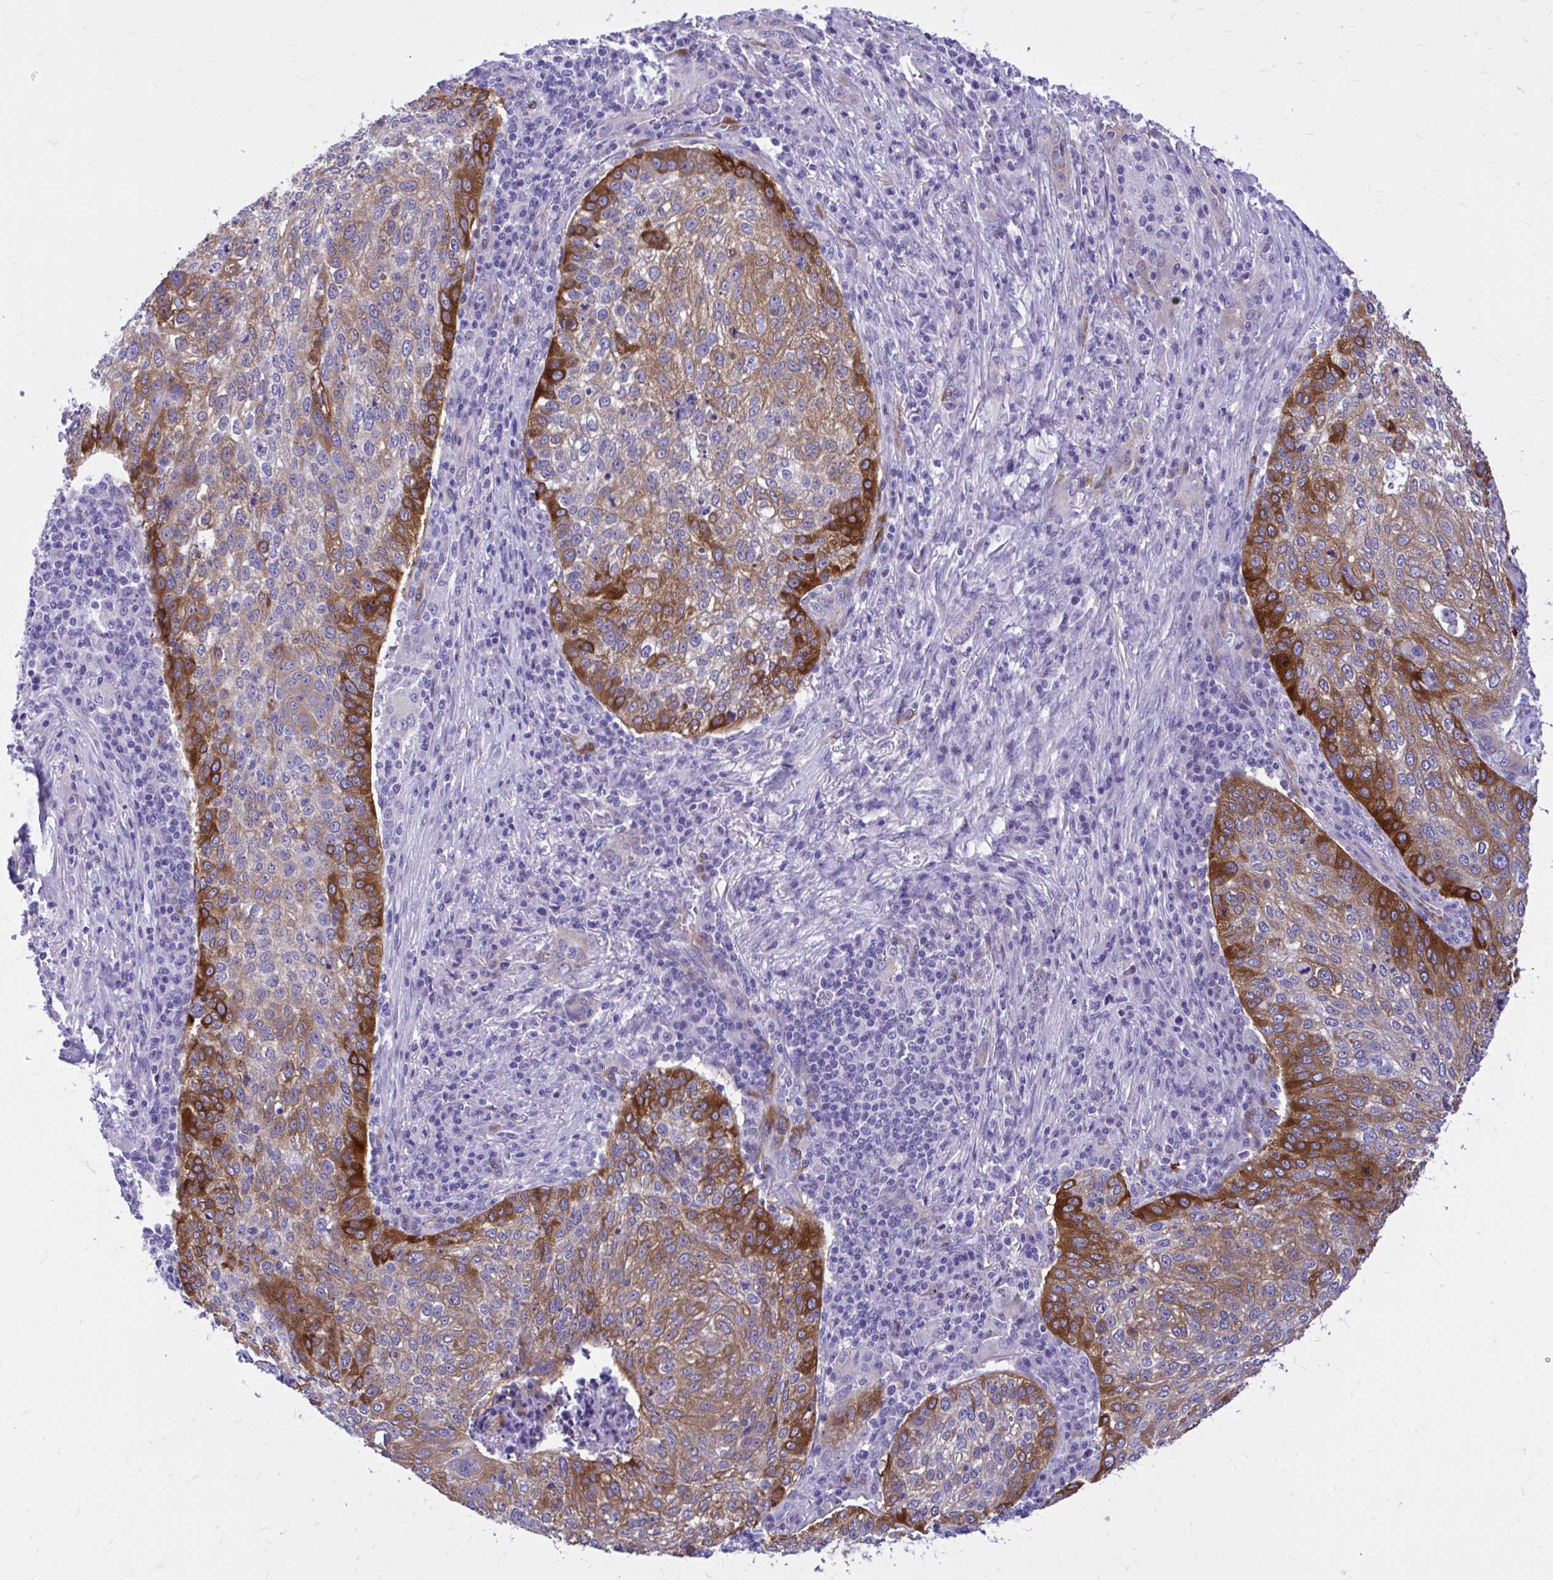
{"staining": {"intensity": "strong", "quantity": "25%-75%", "location": "cytoplasmic/membranous"}, "tissue": "lung cancer", "cell_type": "Tumor cells", "image_type": "cancer", "snomed": [{"axis": "morphology", "description": "Squamous cell carcinoma, NOS"}, {"axis": "topography", "description": "Lung"}], "caption": "Lung cancer stained with a protein marker shows strong staining in tumor cells.", "gene": "EPB41L1", "patient": {"sex": "male", "age": 63}}